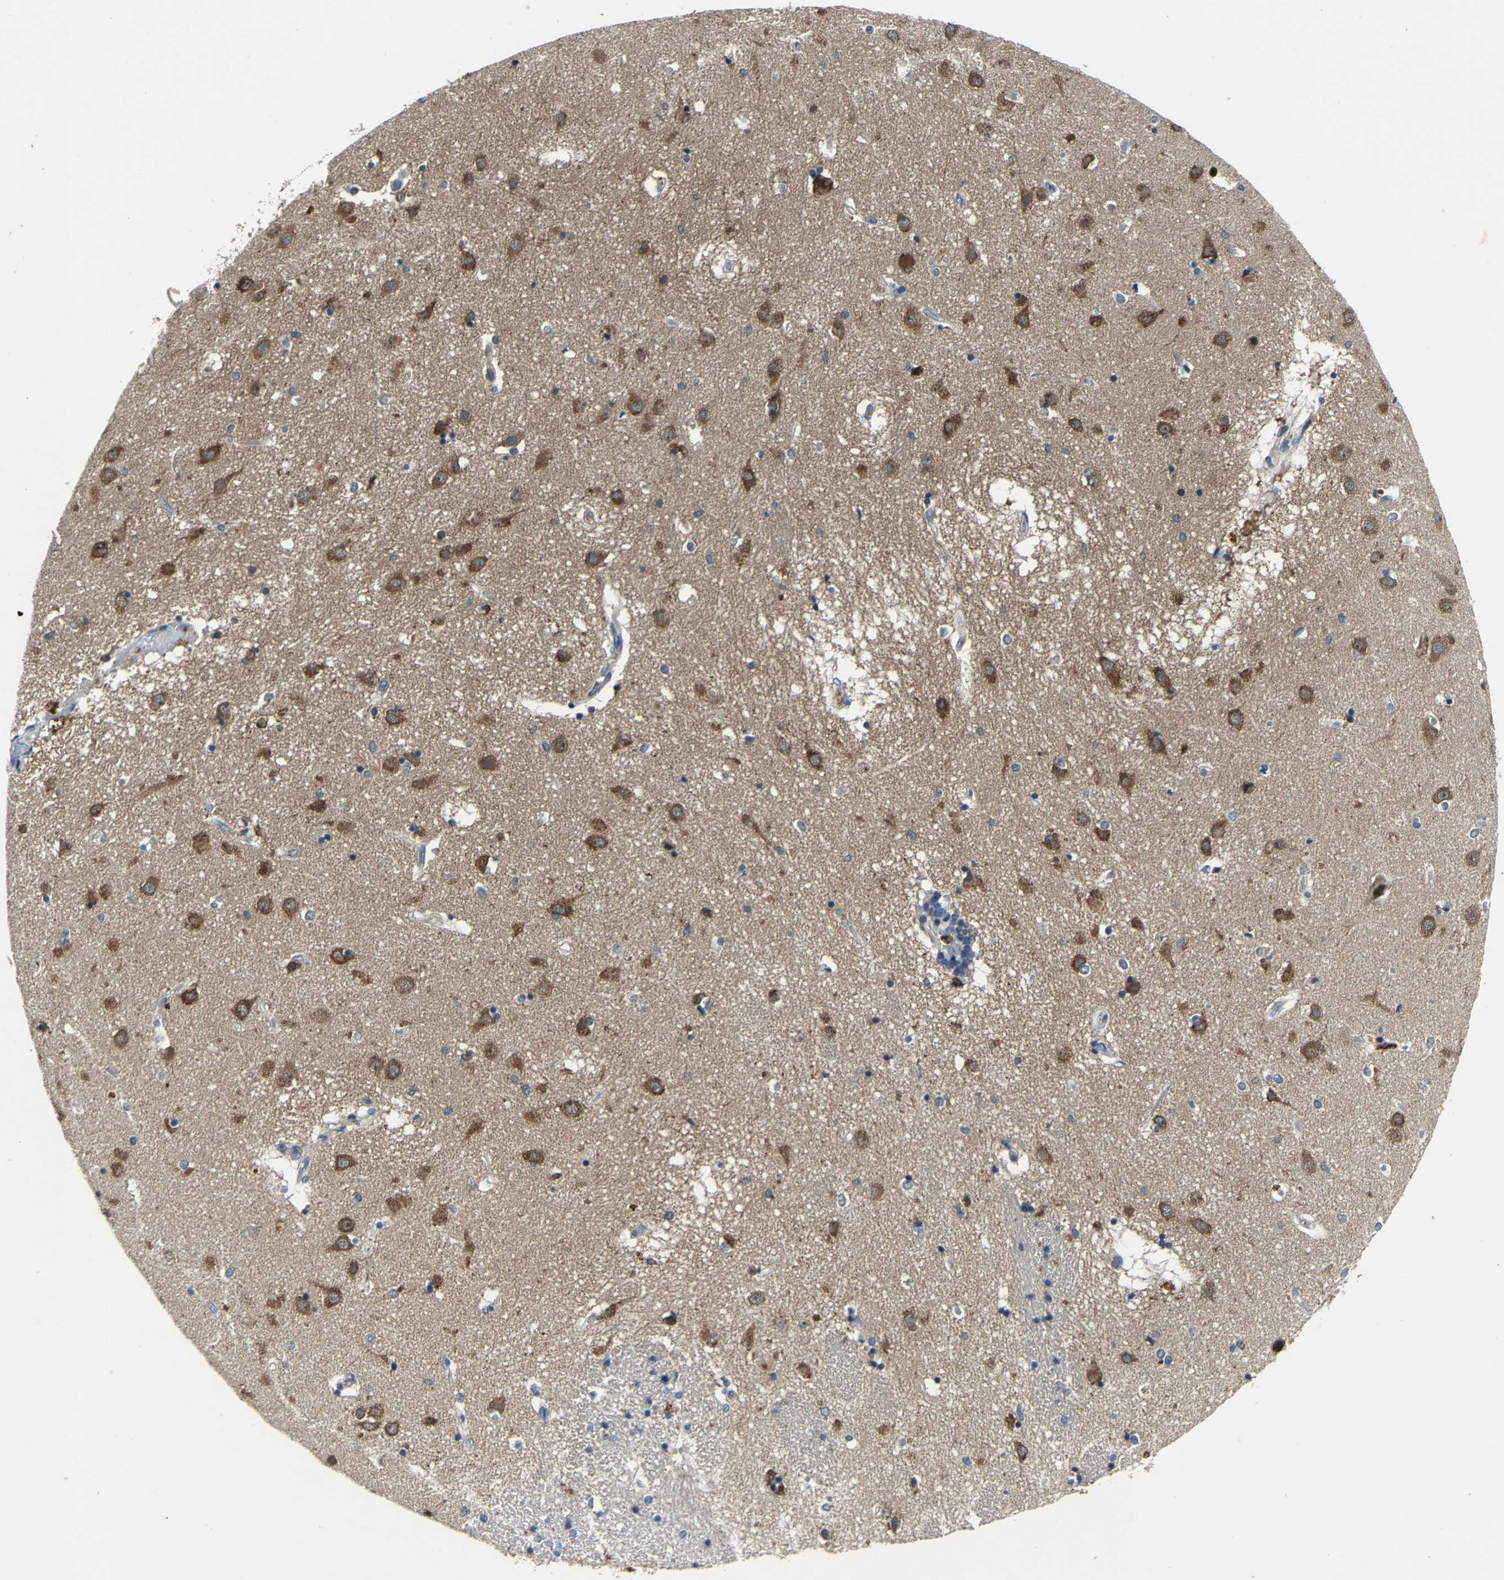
{"staining": {"intensity": "moderate", "quantity": "<25%", "location": "cytoplasmic/membranous"}, "tissue": "caudate", "cell_type": "Glial cells", "image_type": "normal", "snomed": [{"axis": "morphology", "description": "Normal tissue, NOS"}, {"axis": "topography", "description": "Lateral ventricle wall"}], "caption": "Moderate cytoplasmic/membranous protein expression is seen in approximately <25% of glial cells in caudate.", "gene": "PCNX2", "patient": {"sex": "male", "age": 70}}